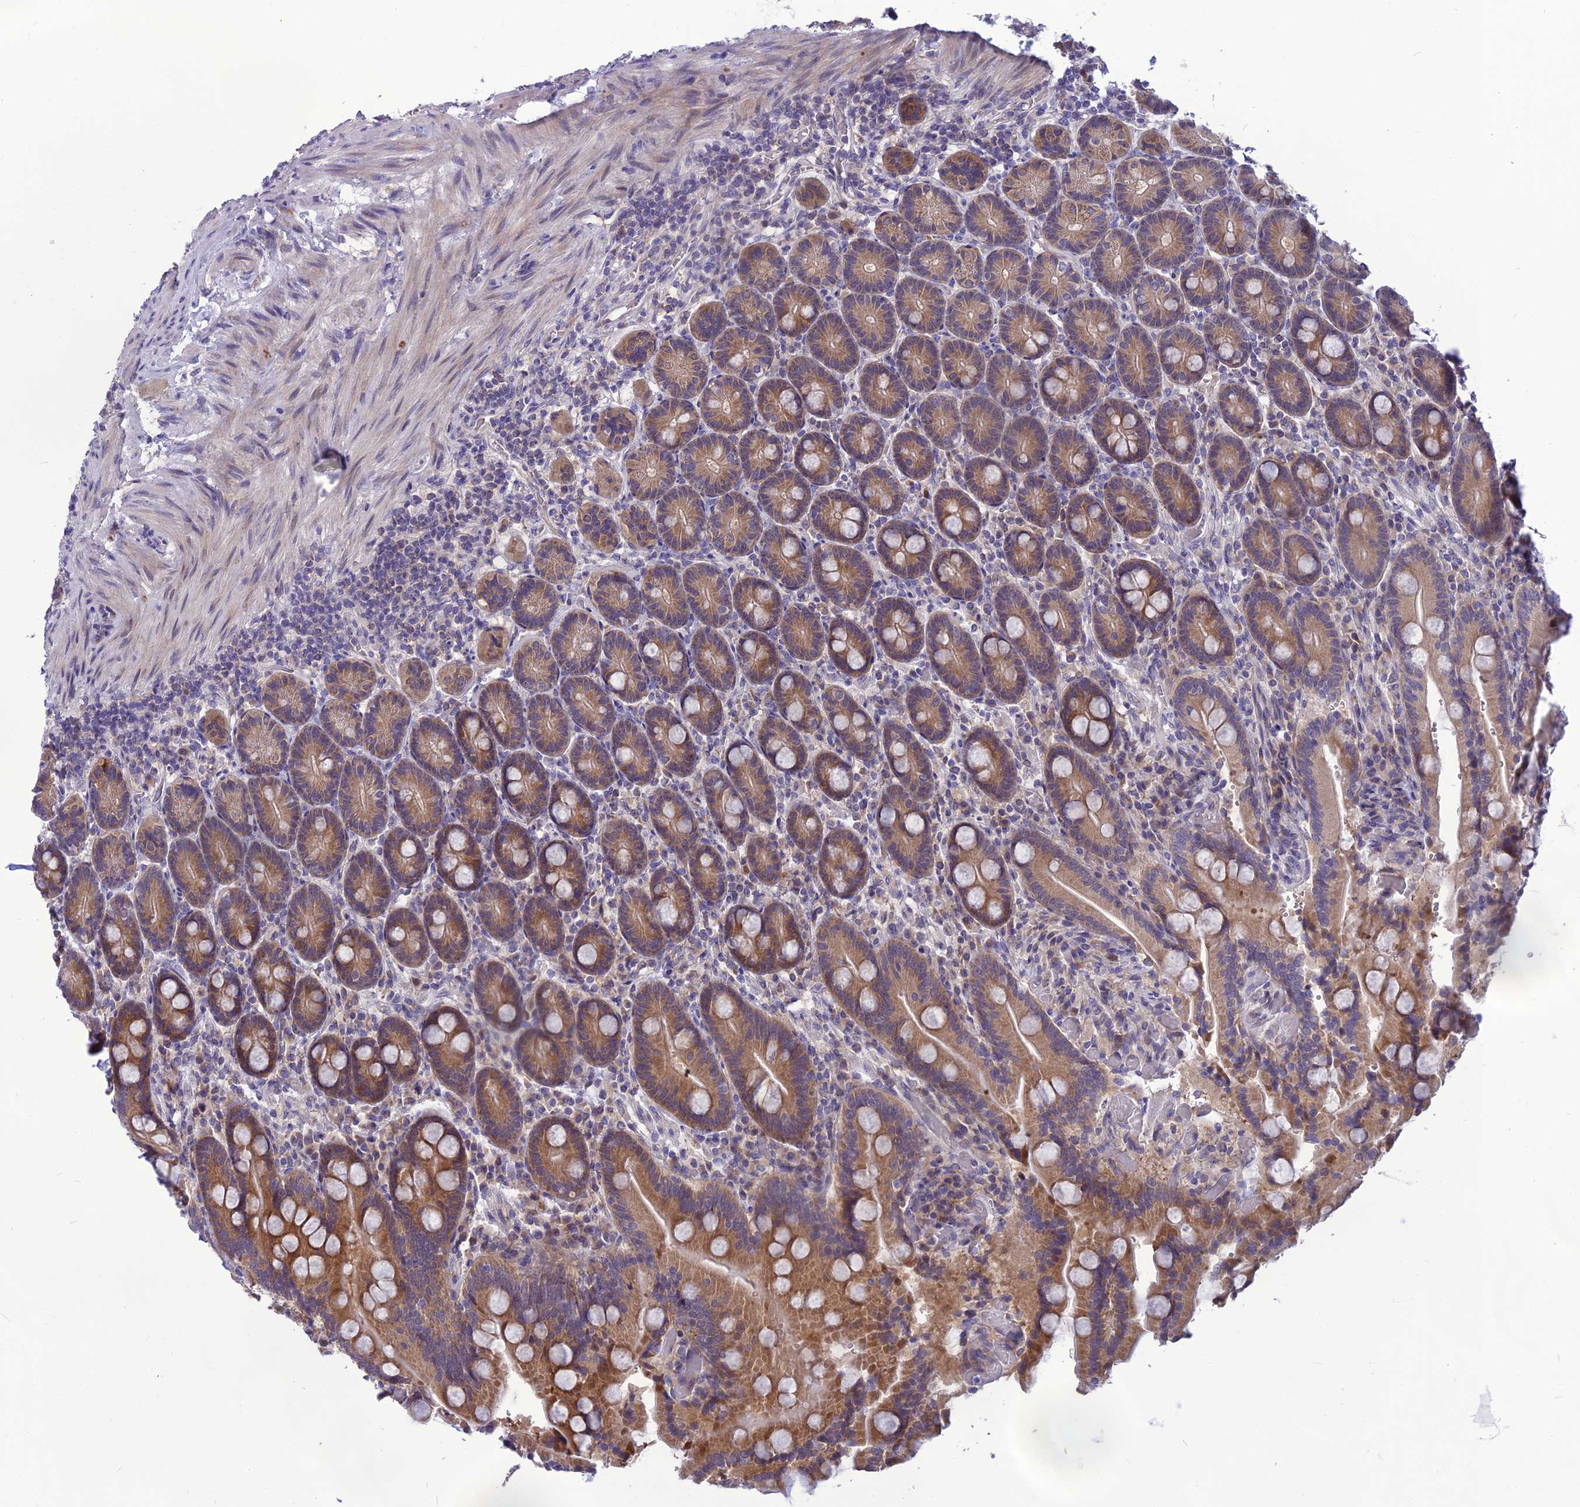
{"staining": {"intensity": "moderate", "quantity": ">75%", "location": "cytoplasmic/membranous"}, "tissue": "duodenum", "cell_type": "Glandular cells", "image_type": "normal", "snomed": [{"axis": "morphology", "description": "Normal tissue, NOS"}, {"axis": "topography", "description": "Duodenum"}], "caption": "Duodenum stained with a brown dye exhibits moderate cytoplasmic/membranous positive positivity in approximately >75% of glandular cells.", "gene": "PSMF1", "patient": {"sex": "female", "age": 62}}